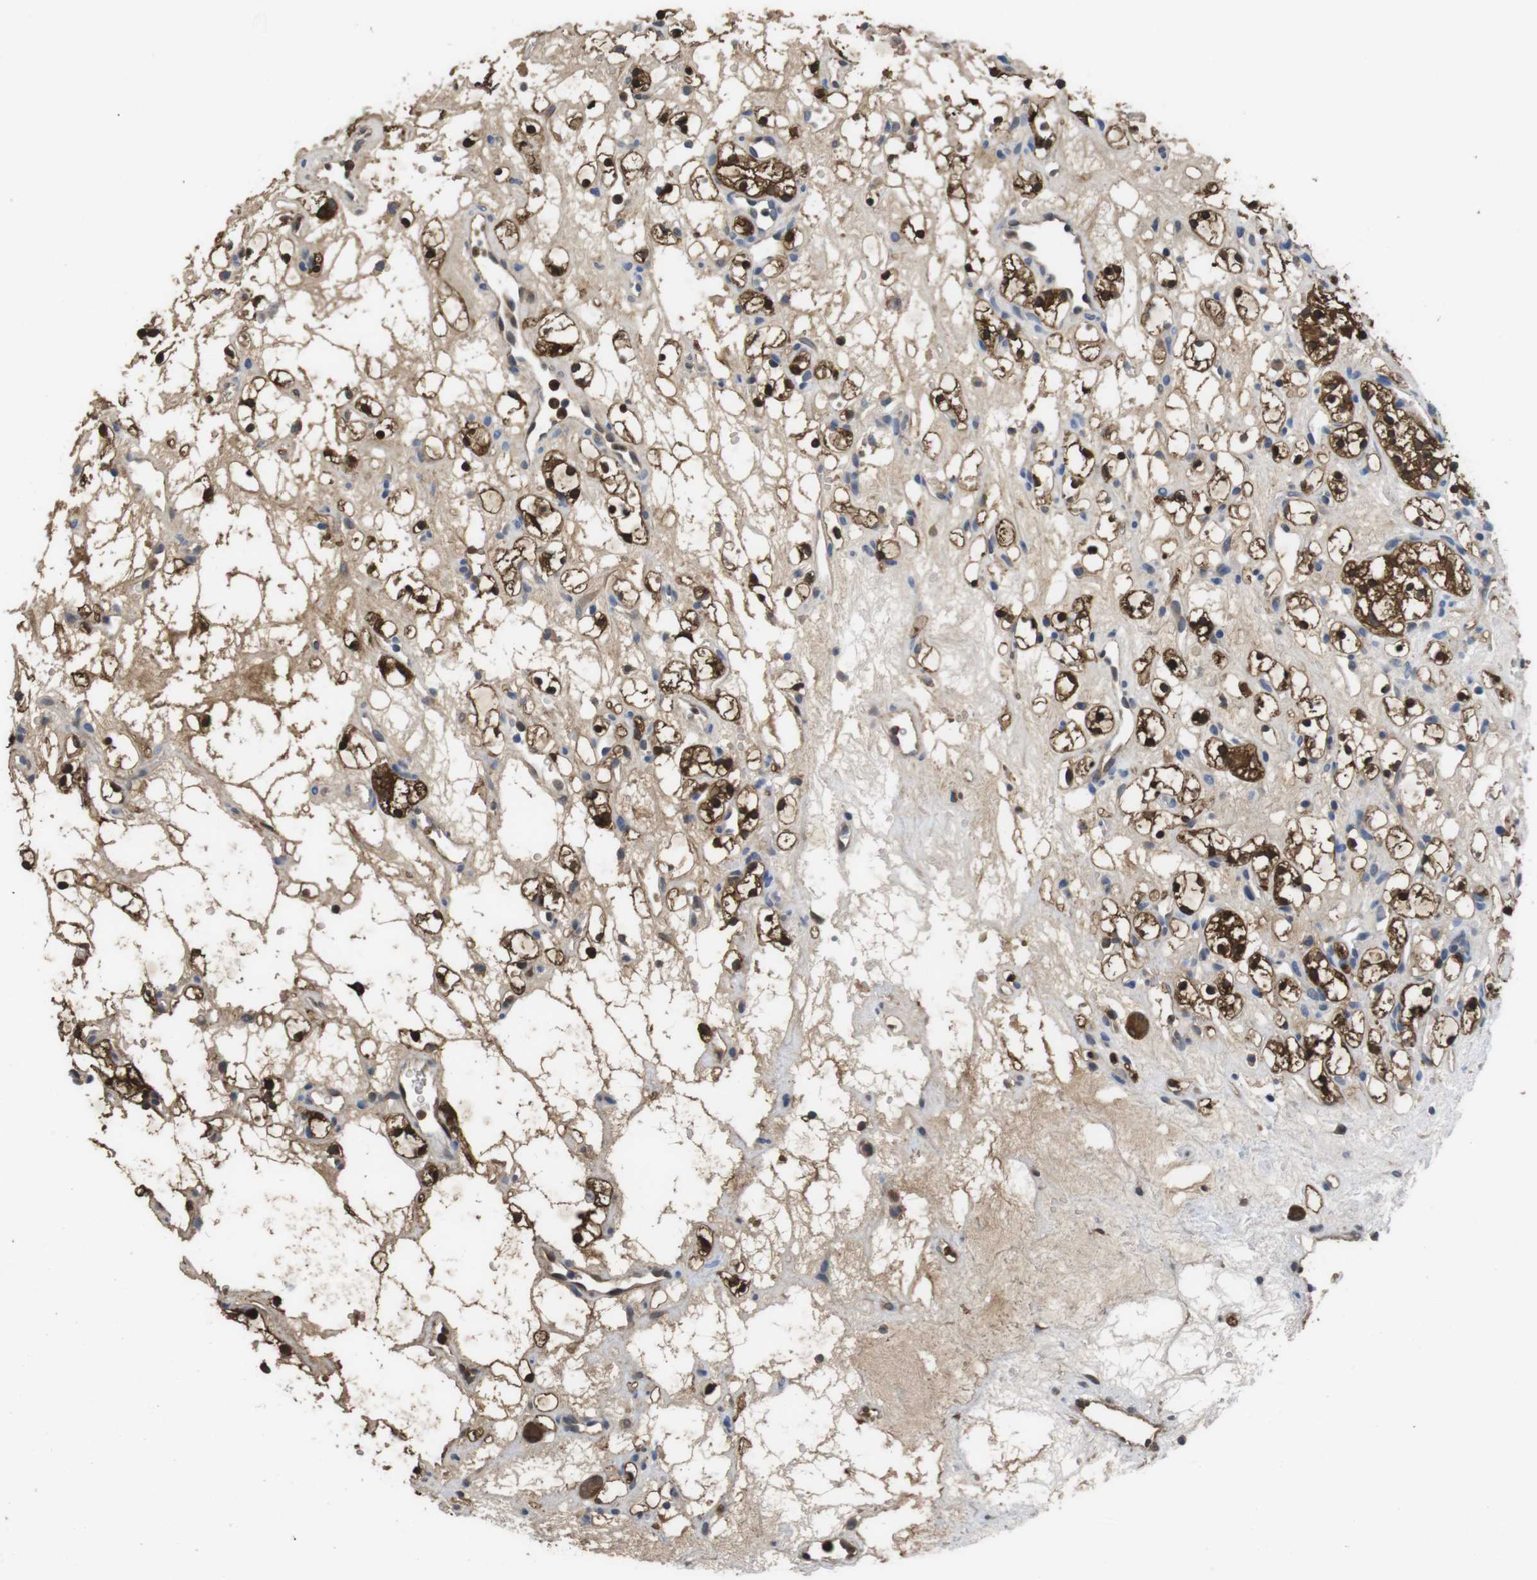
{"staining": {"intensity": "strong", "quantity": ">75%", "location": "cytoplasmic/membranous,nuclear"}, "tissue": "renal cancer", "cell_type": "Tumor cells", "image_type": "cancer", "snomed": [{"axis": "morphology", "description": "Adenocarcinoma, NOS"}, {"axis": "topography", "description": "Kidney"}], "caption": "Tumor cells exhibit high levels of strong cytoplasmic/membranous and nuclear expression in approximately >75% of cells in adenocarcinoma (renal).", "gene": "LDHA", "patient": {"sex": "female", "age": 60}}